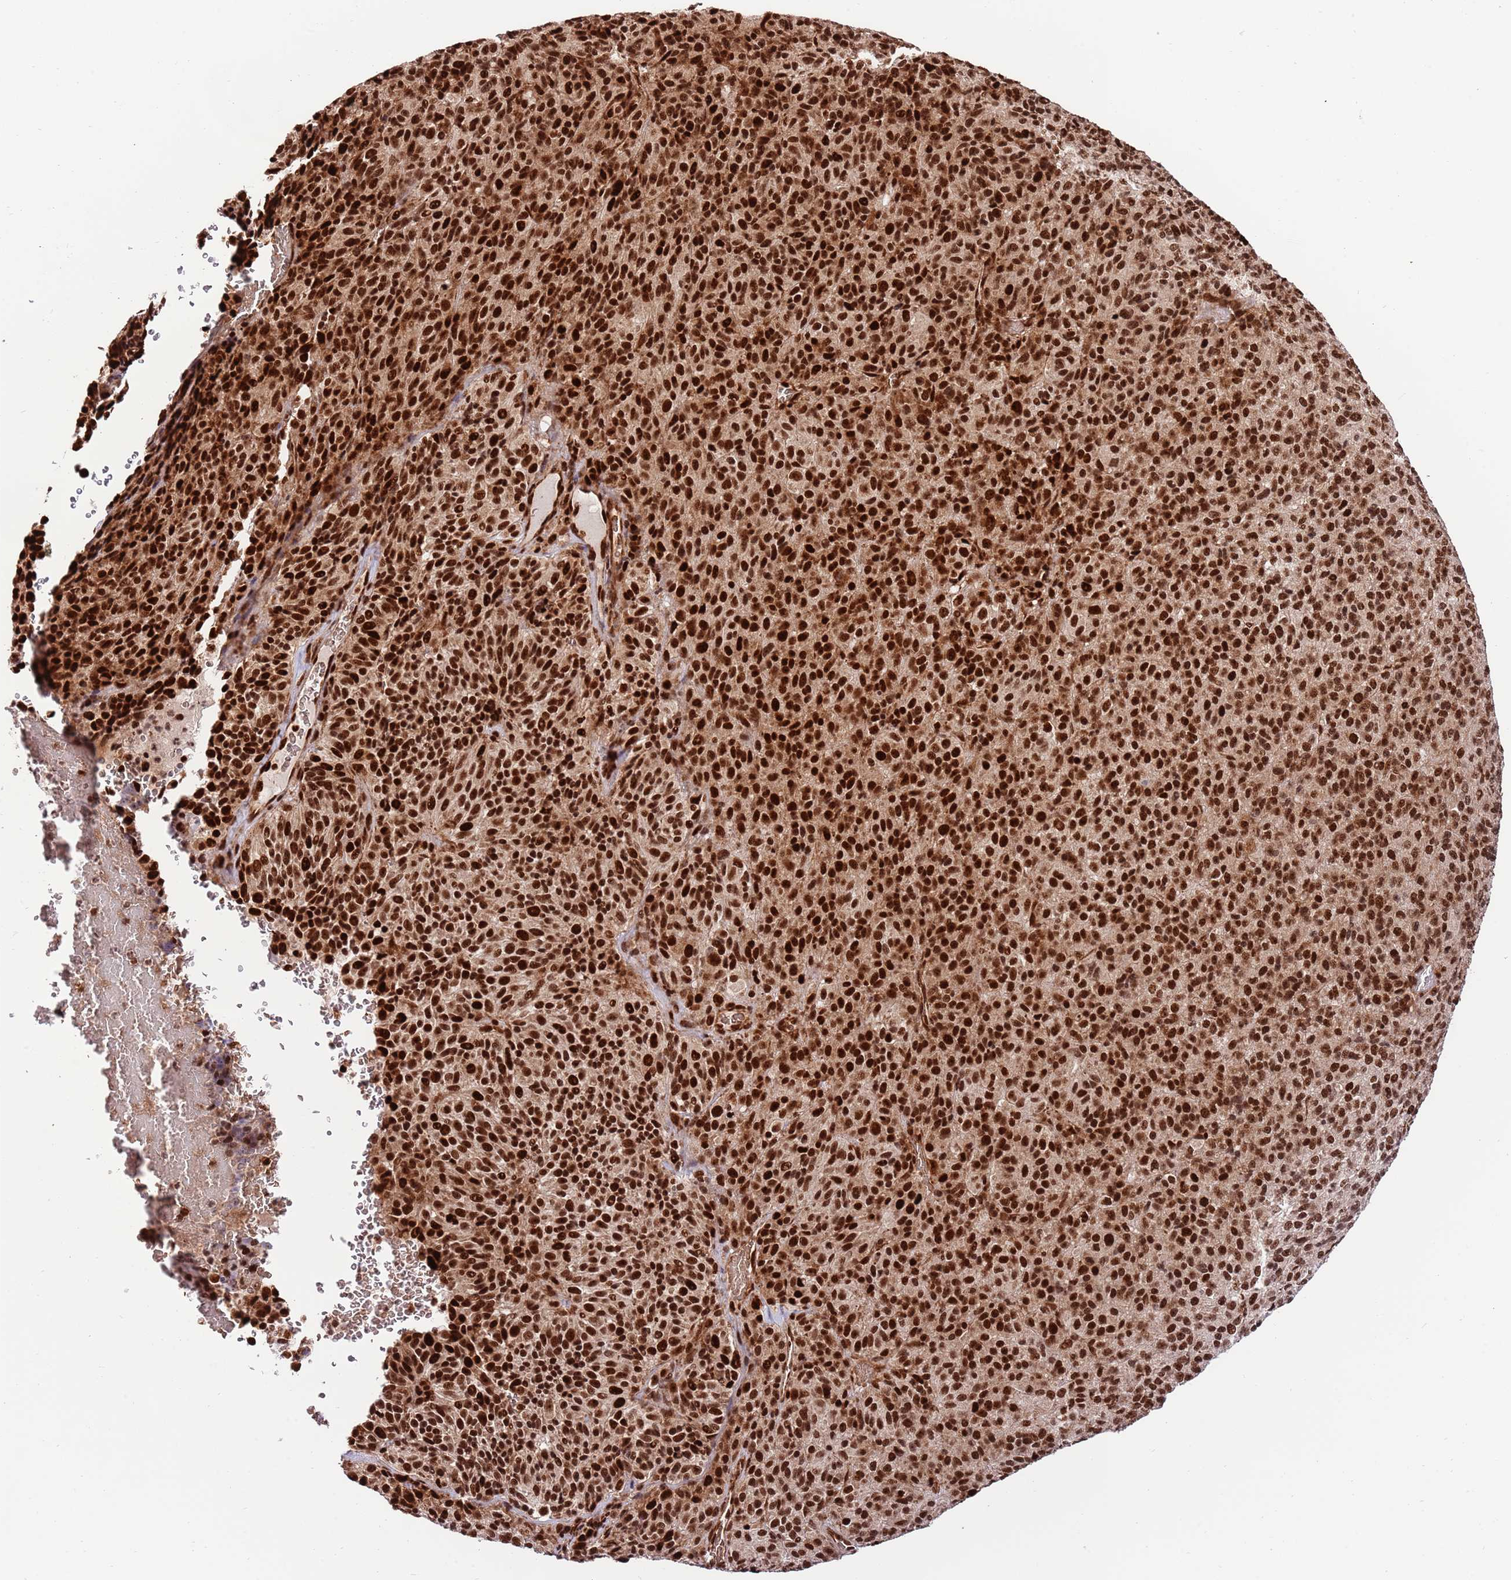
{"staining": {"intensity": "strong", "quantity": ">75%", "location": "nuclear"}, "tissue": "melanoma", "cell_type": "Tumor cells", "image_type": "cancer", "snomed": [{"axis": "morphology", "description": "Malignant melanoma, Metastatic site"}, {"axis": "topography", "description": "Brain"}], "caption": "This photomicrograph displays immunohistochemistry staining of malignant melanoma (metastatic site), with high strong nuclear staining in about >75% of tumor cells.", "gene": "RIF1", "patient": {"sex": "female", "age": 56}}